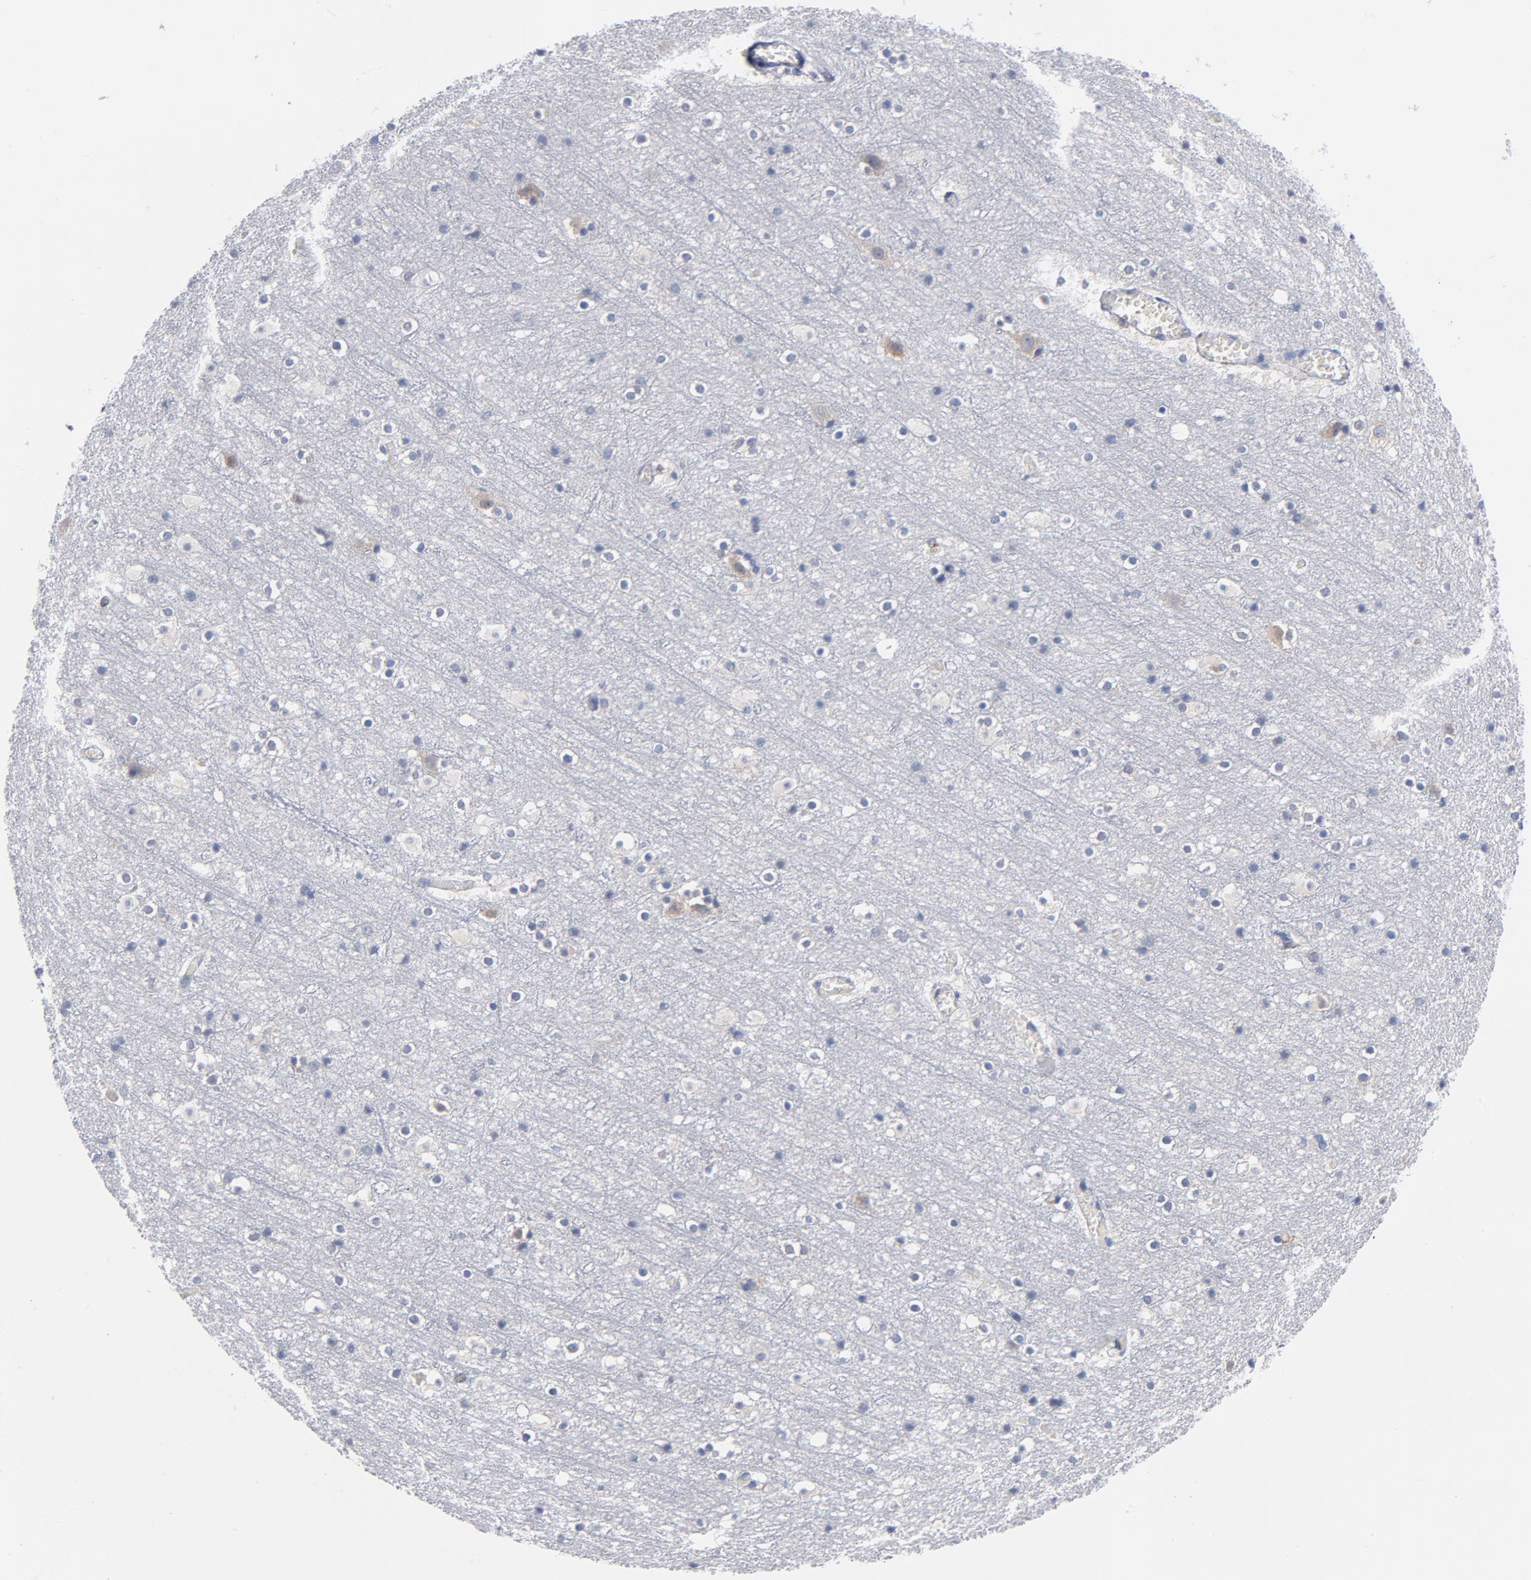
{"staining": {"intensity": "negative", "quantity": "none", "location": "none"}, "tissue": "cerebral cortex", "cell_type": "Endothelial cells", "image_type": "normal", "snomed": [{"axis": "morphology", "description": "Normal tissue, NOS"}, {"axis": "topography", "description": "Cerebral cortex"}], "caption": "DAB immunohistochemical staining of benign human cerebral cortex shows no significant positivity in endothelial cells. (Stains: DAB immunohistochemistry (IHC) with hematoxylin counter stain, Microscopy: brightfield microscopy at high magnification).", "gene": "CD86", "patient": {"sex": "male", "age": 45}}